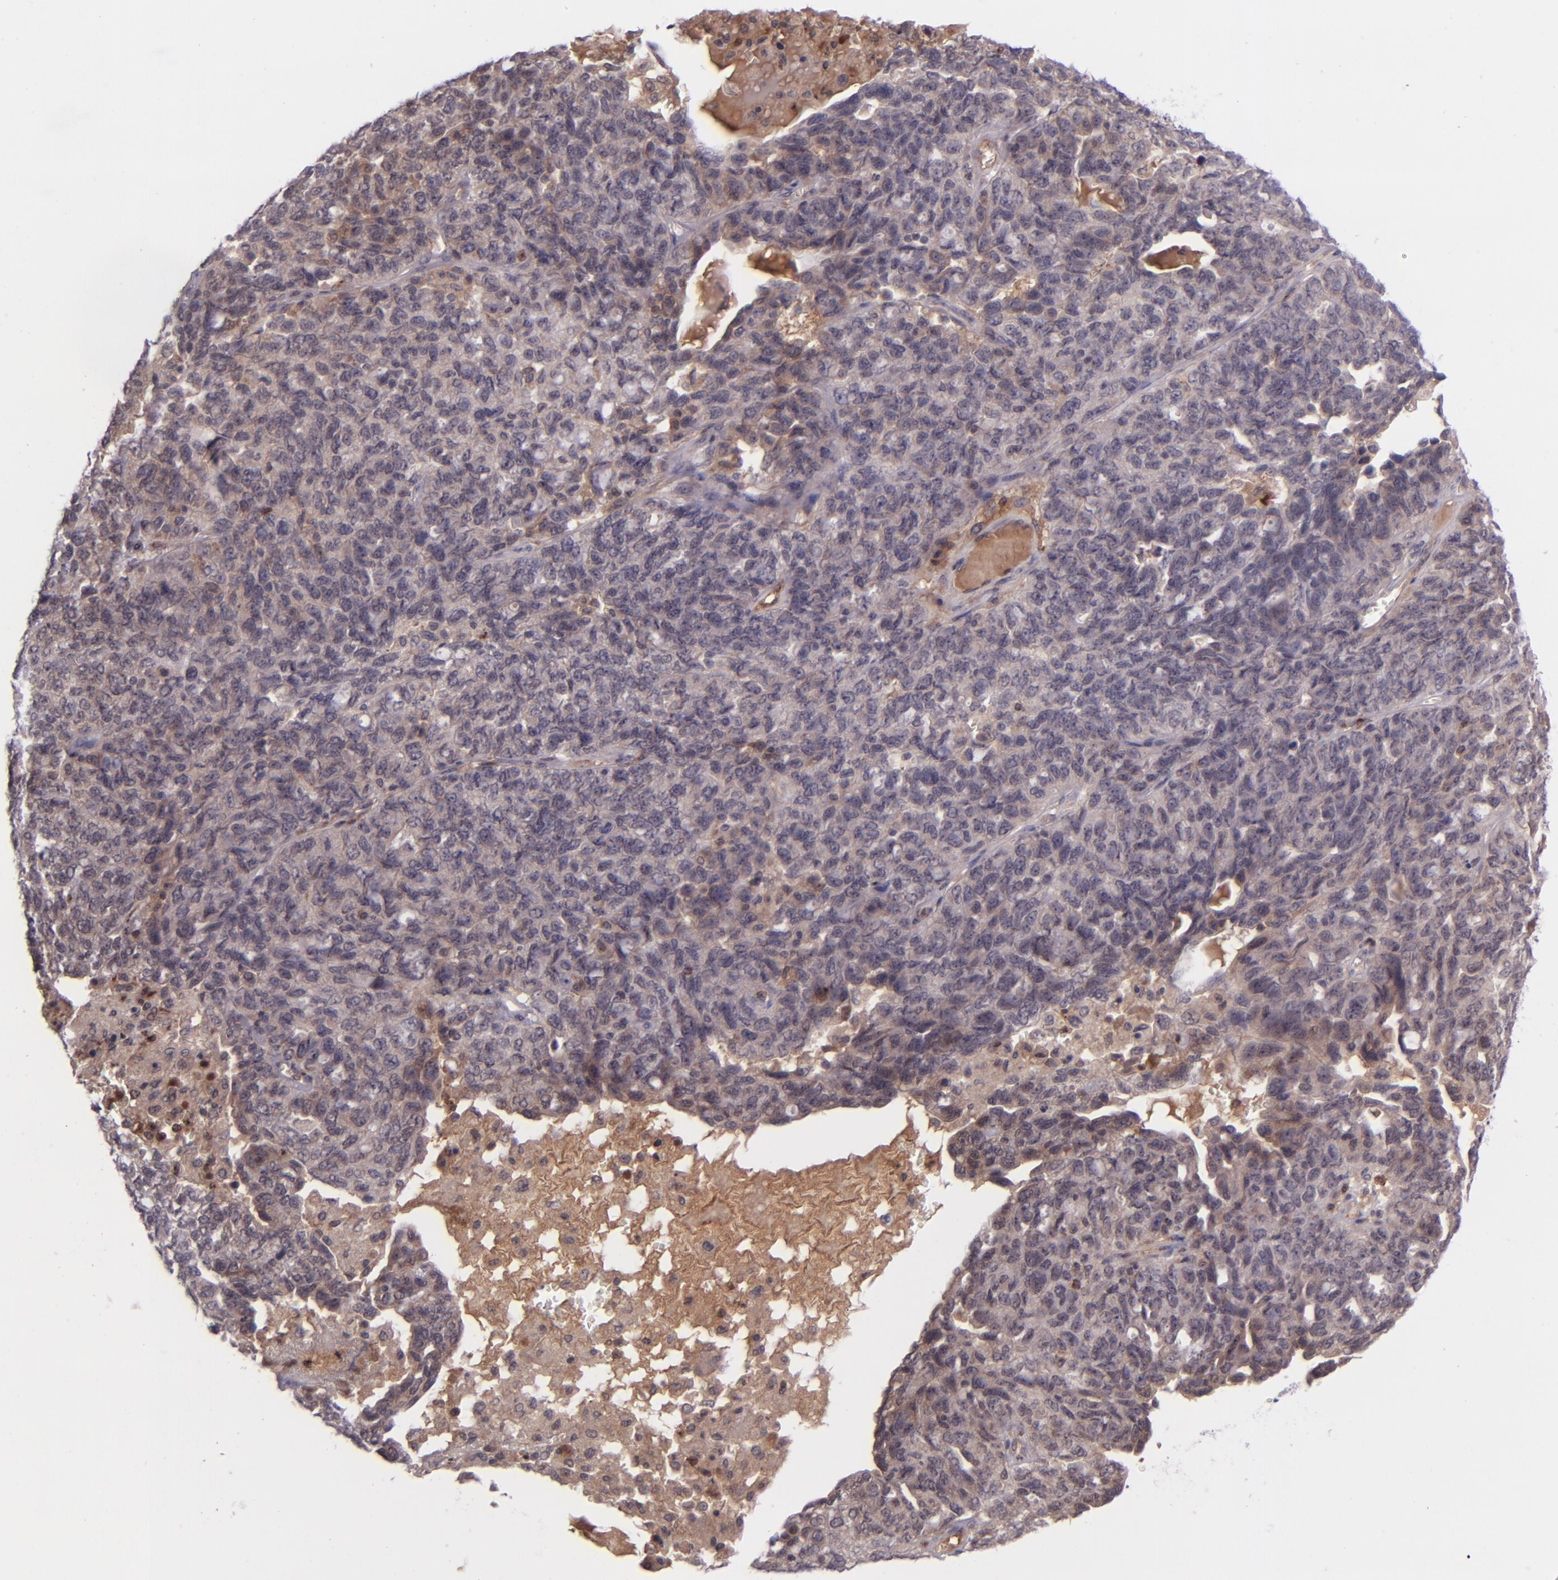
{"staining": {"intensity": "weak", "quantity": "25%-75%", "location": "cytoplasmic/membranous"}, "tissue": "ovarian cancer", "cell_type": "Tumor cells", "image_type": "cancer", "snomed": [{"axis": "morphology", "description": "Cystadenocarcinoma, serous, NOS"}, {"axis": "topography", "description": "Ovary"}], "caption": "Immunohistochemistry (IHC) photomicrograph of ovarian cancer (serous cystadenocarcinoma) stained for a protein (brown), which exhibits low levels of weak cytoplasmic/membranous staining in approximately 25%-75% of tumor cells.", "gene": "SELL", "patient": {"sex": "female", "age": 71}}